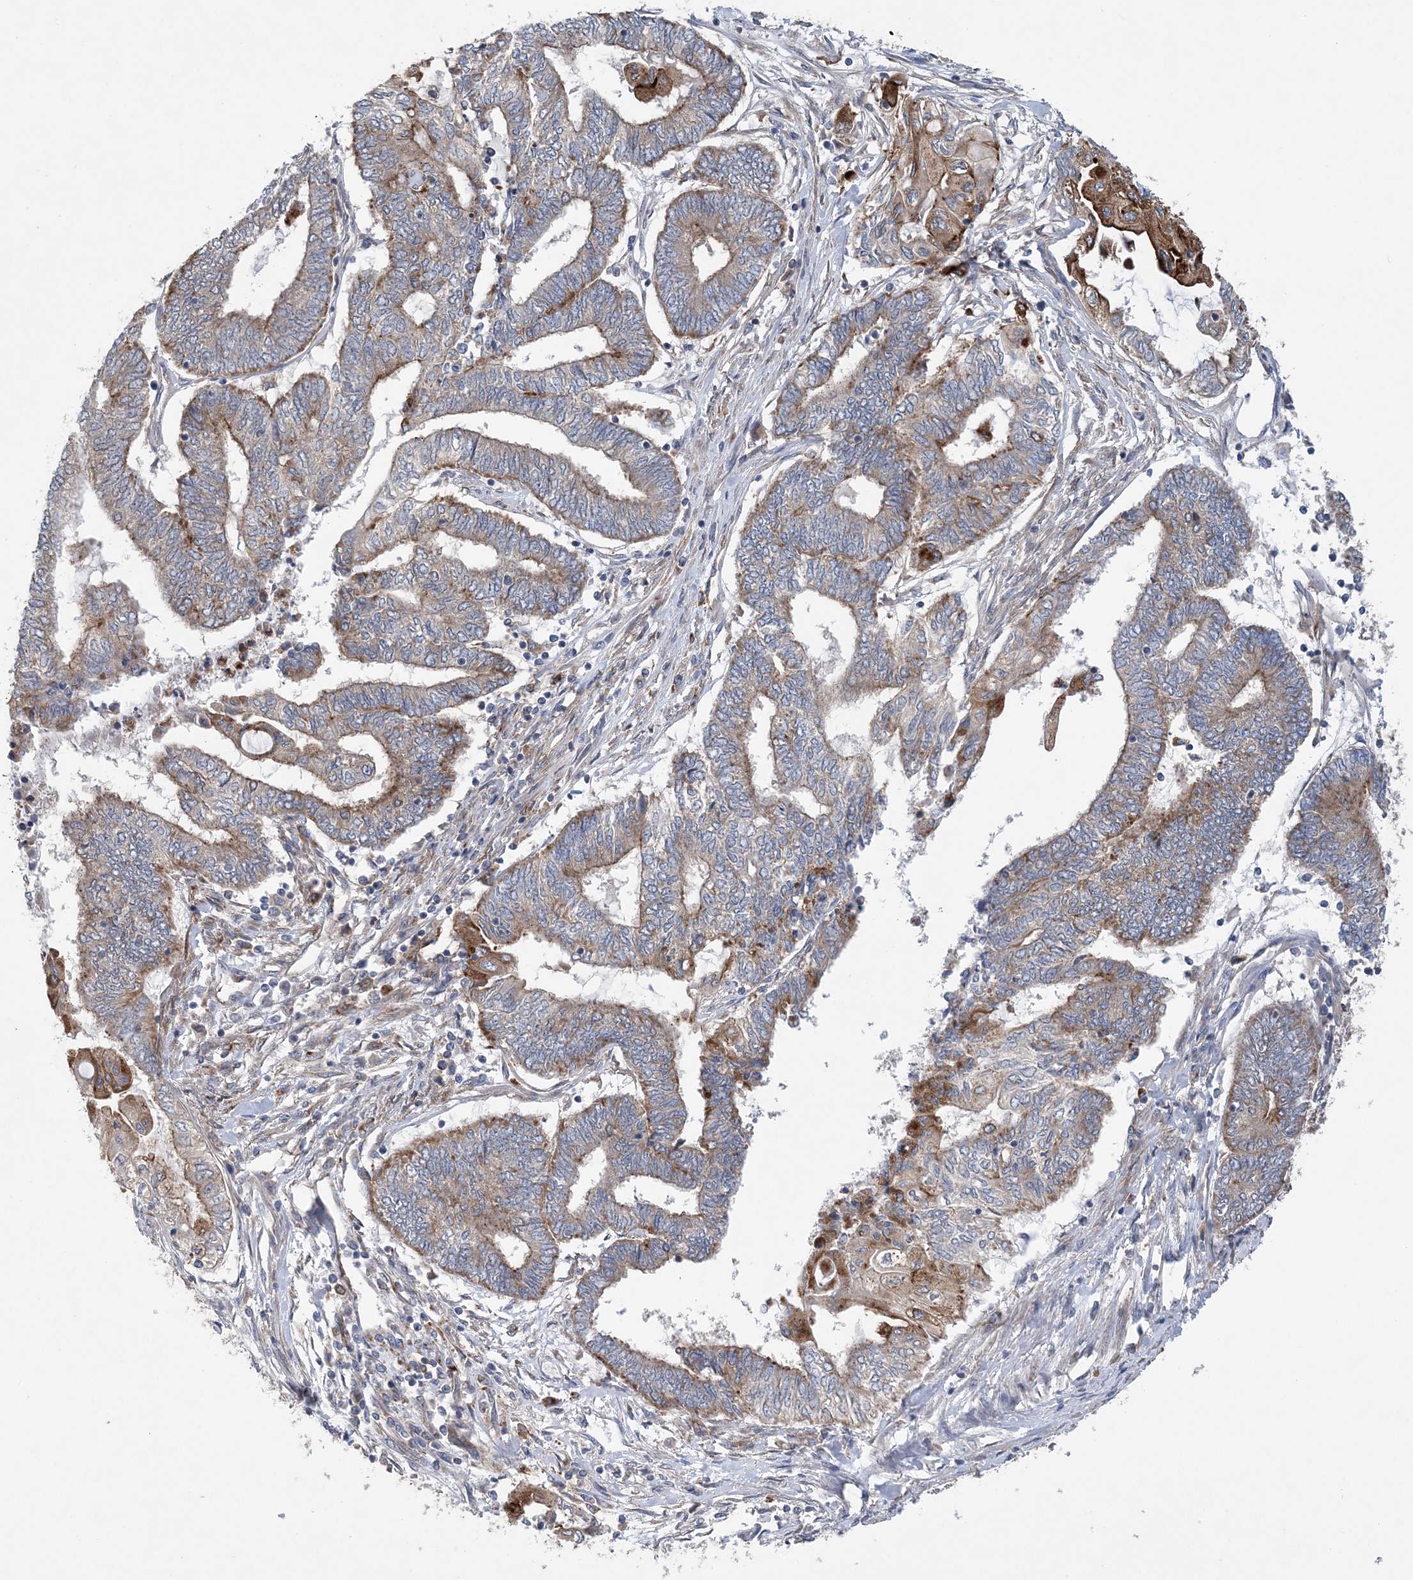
{"staining": {"intensity": "strong", "quantity": "<25%", "location": "cytoplasmic/membranous"}, "tissue": "endometrial cancer", "cell_type": "Tumor cells", "image_type": "cancer", "snomed": [{"axis": "morphology", "description": "Adenocarcinoma, NOS"}, {"axis": "topography", "description": "Uterus"}, {"axis": "topography", "description": "Endometrium"}], "caption": "Human endometrial cancer stained with a brown dye shows strong cytoplasmic/membranous positive staining in about <25% of tumor cells.", "gene": "PTTG1IP", "patient": {"sex": "female", "age": 70}}